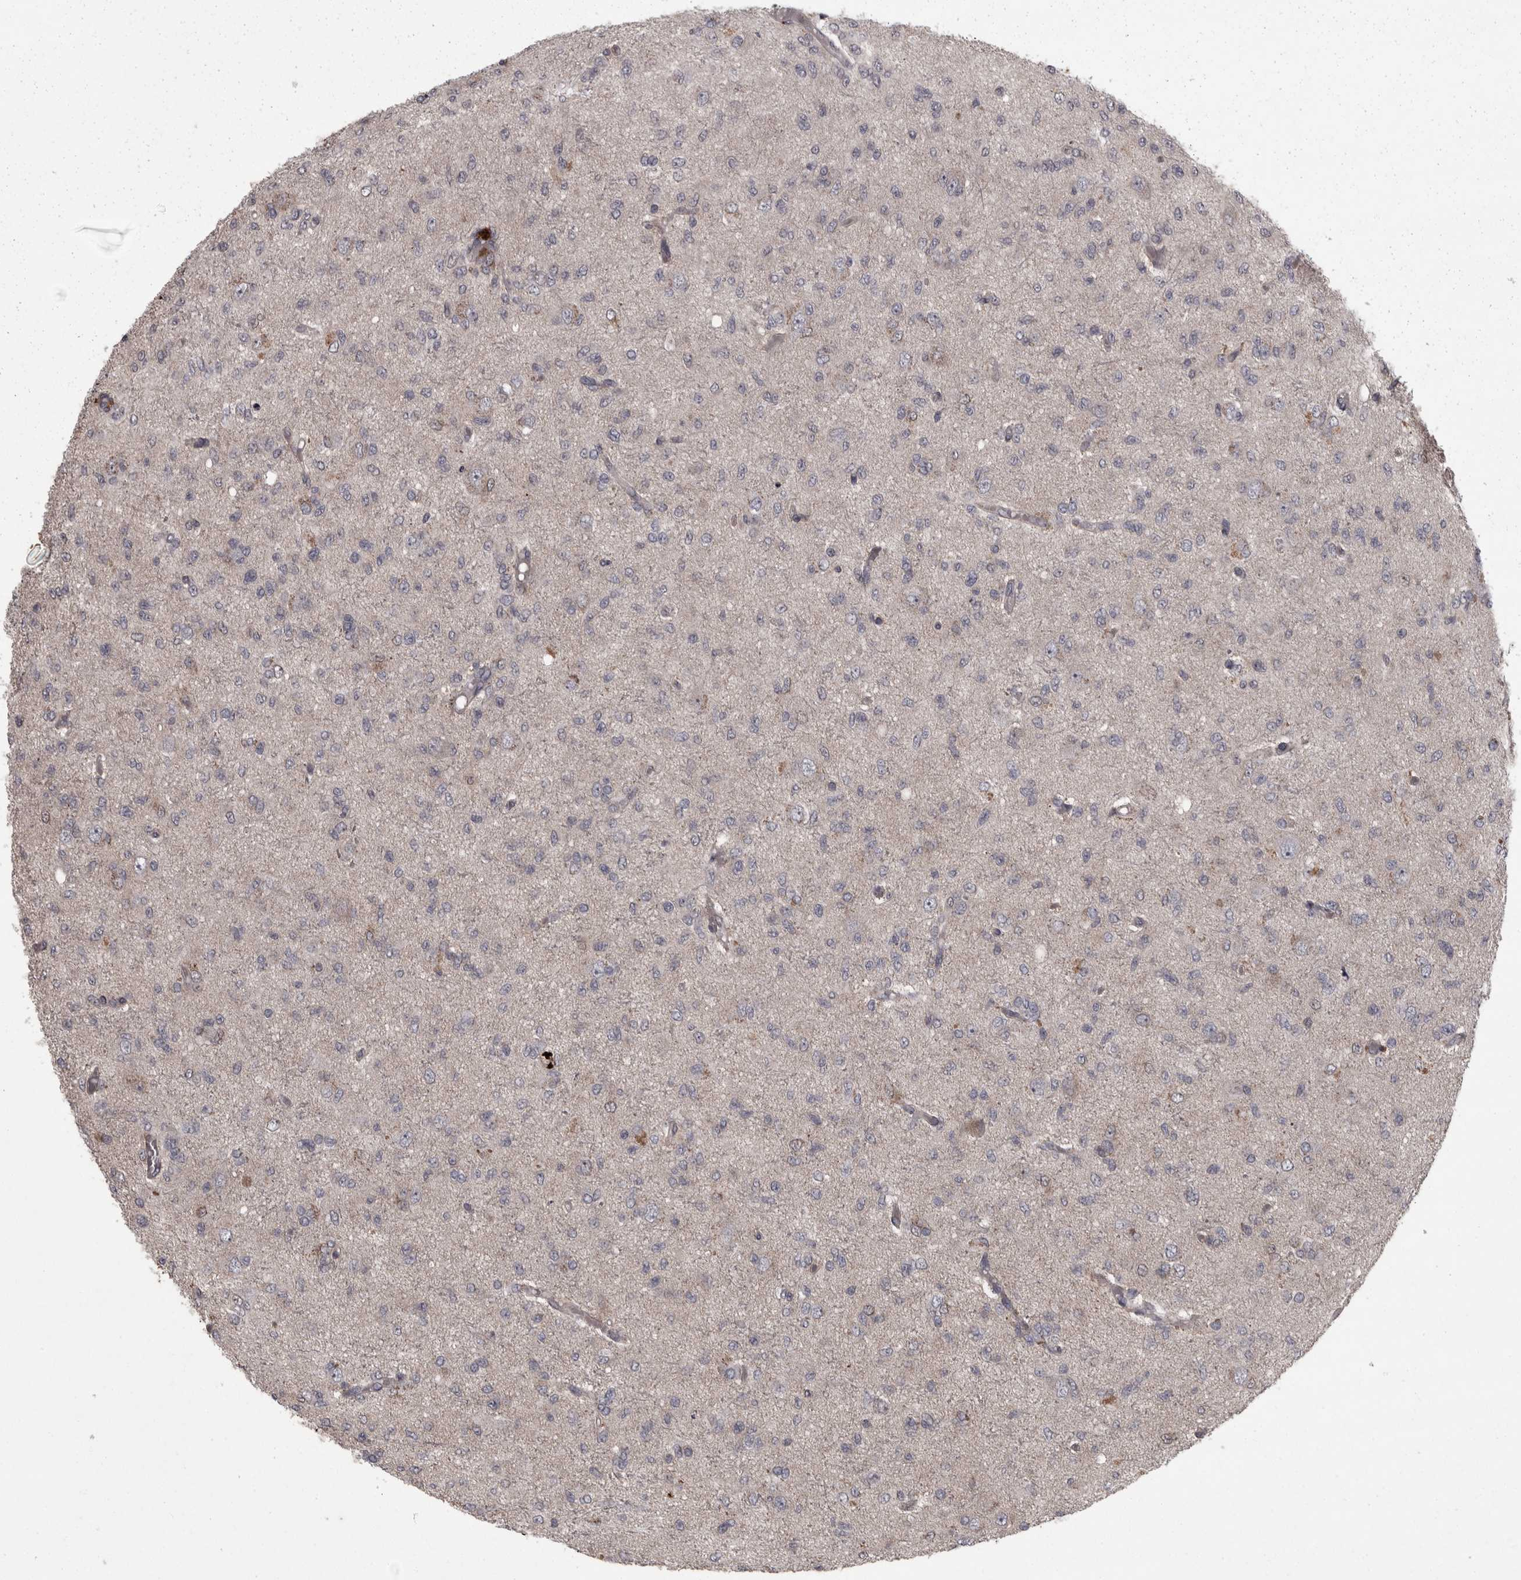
{"staining": {"intensity": "negative", "quantity": "none", "location": "none"}, "tissue": "glioma", "cell_type": "Tumor cells", "image_type": "cancer", "snomed": [{"axis": "morphology", "description": "Glioma, malignant, High grade"}, {"axis": "topography", "description": "Brain"}], "caption": "This is an IHC histopathology image of glioma. There is no positivity in tumor cells.", "gene": "PCDH17", "patient": {"sex": "female", "age": 59}}